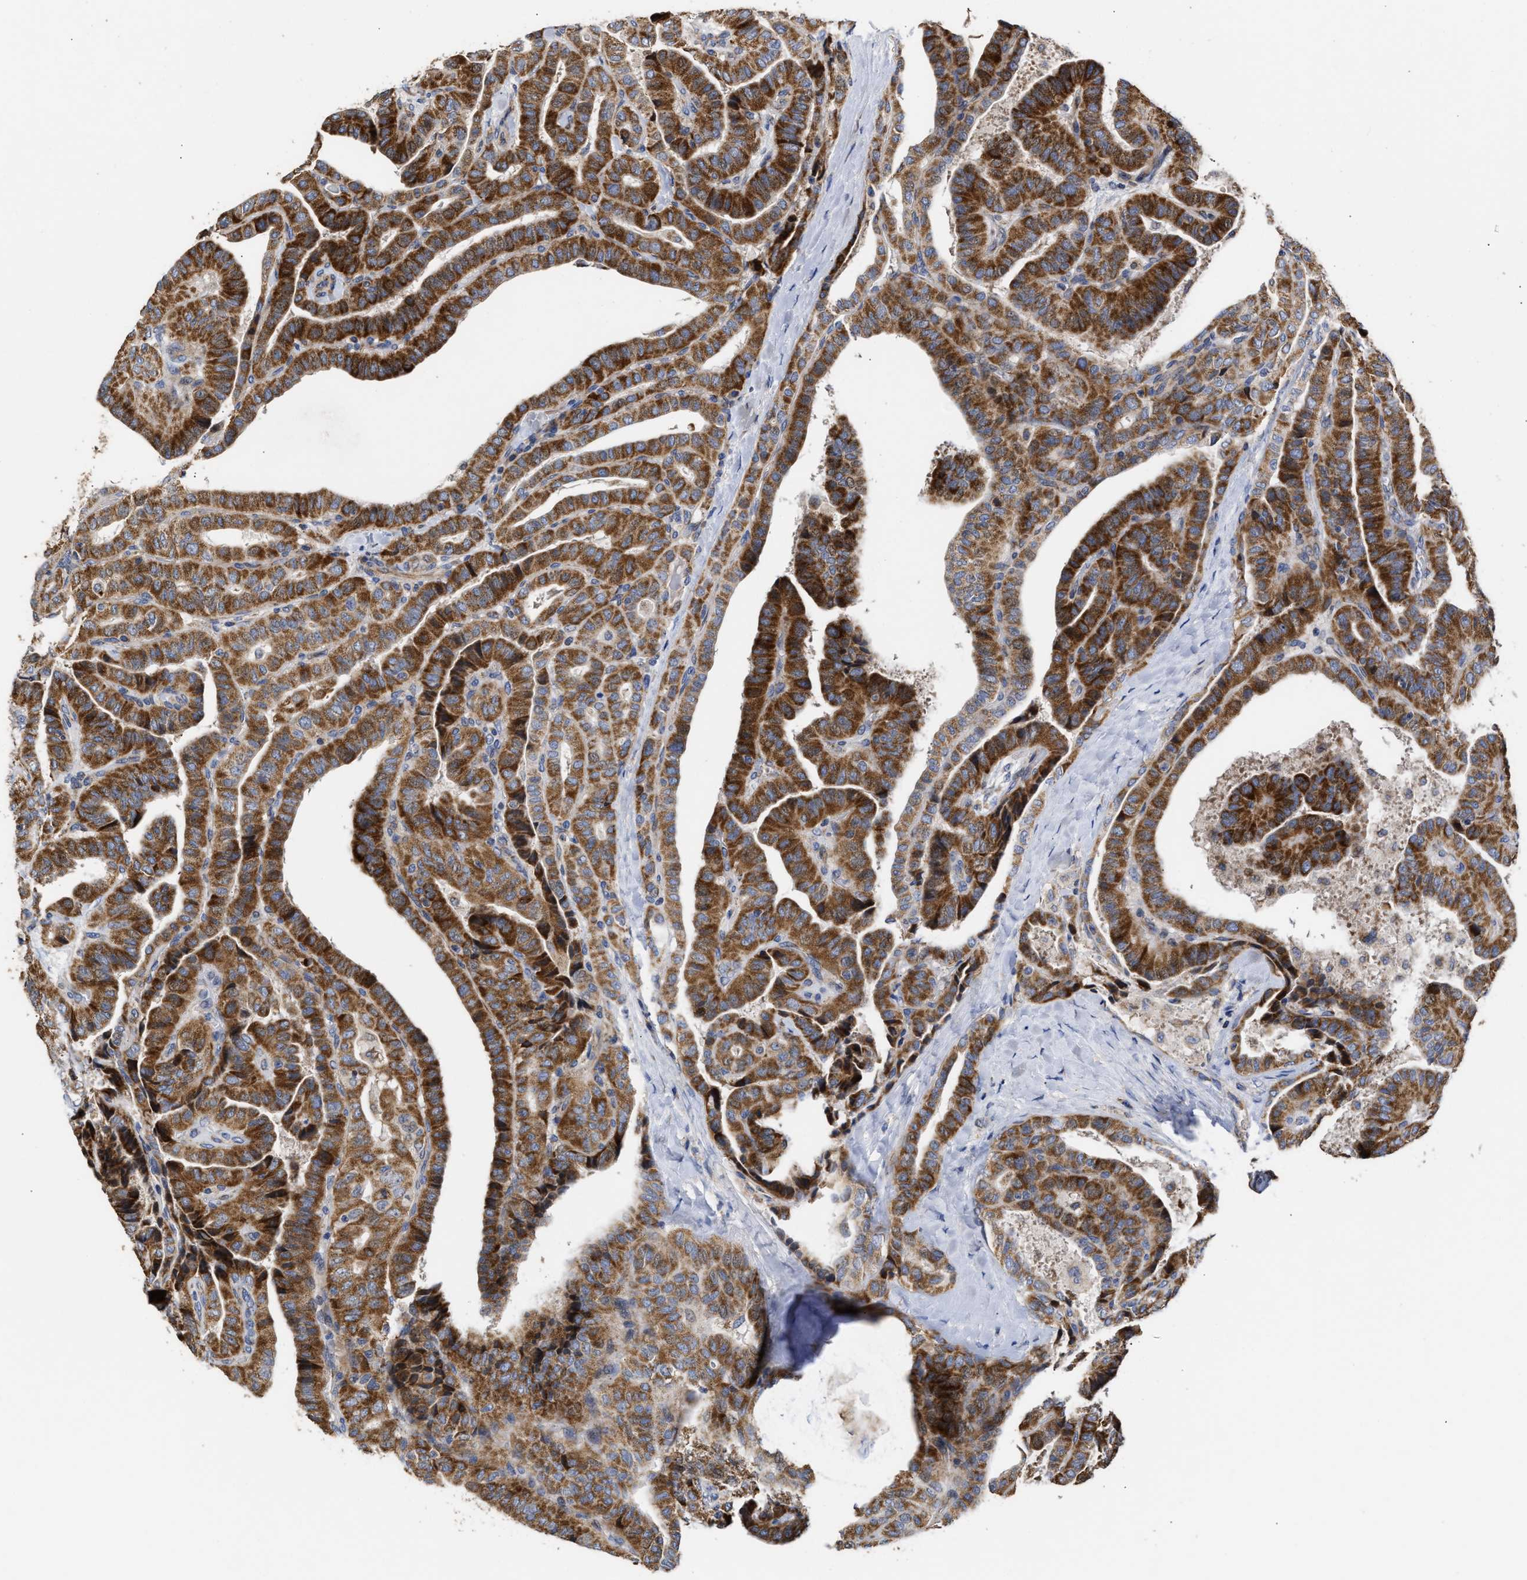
{"staining": {"intensity": "strong", "quantity": ">75%", "location": "cytoplasmic/membranous"}, "tissue": "thyroid cancer", "cell_type": "Tumor cells", "image_type": "cancer", "snomed": [{"axis": "morphology", "description": "Papillary adenocarcinoma, NOS"}, {"axis": "topography", "description": "Thyroid gland"}], "caption": "A brown stain highlights strong cytoplasmic/membranous expression of a protein in thyroid papillary adenocarcinoma tumor cells.", "gene": "MALSU1", "patient": {"sex": "male", "age": 77}}